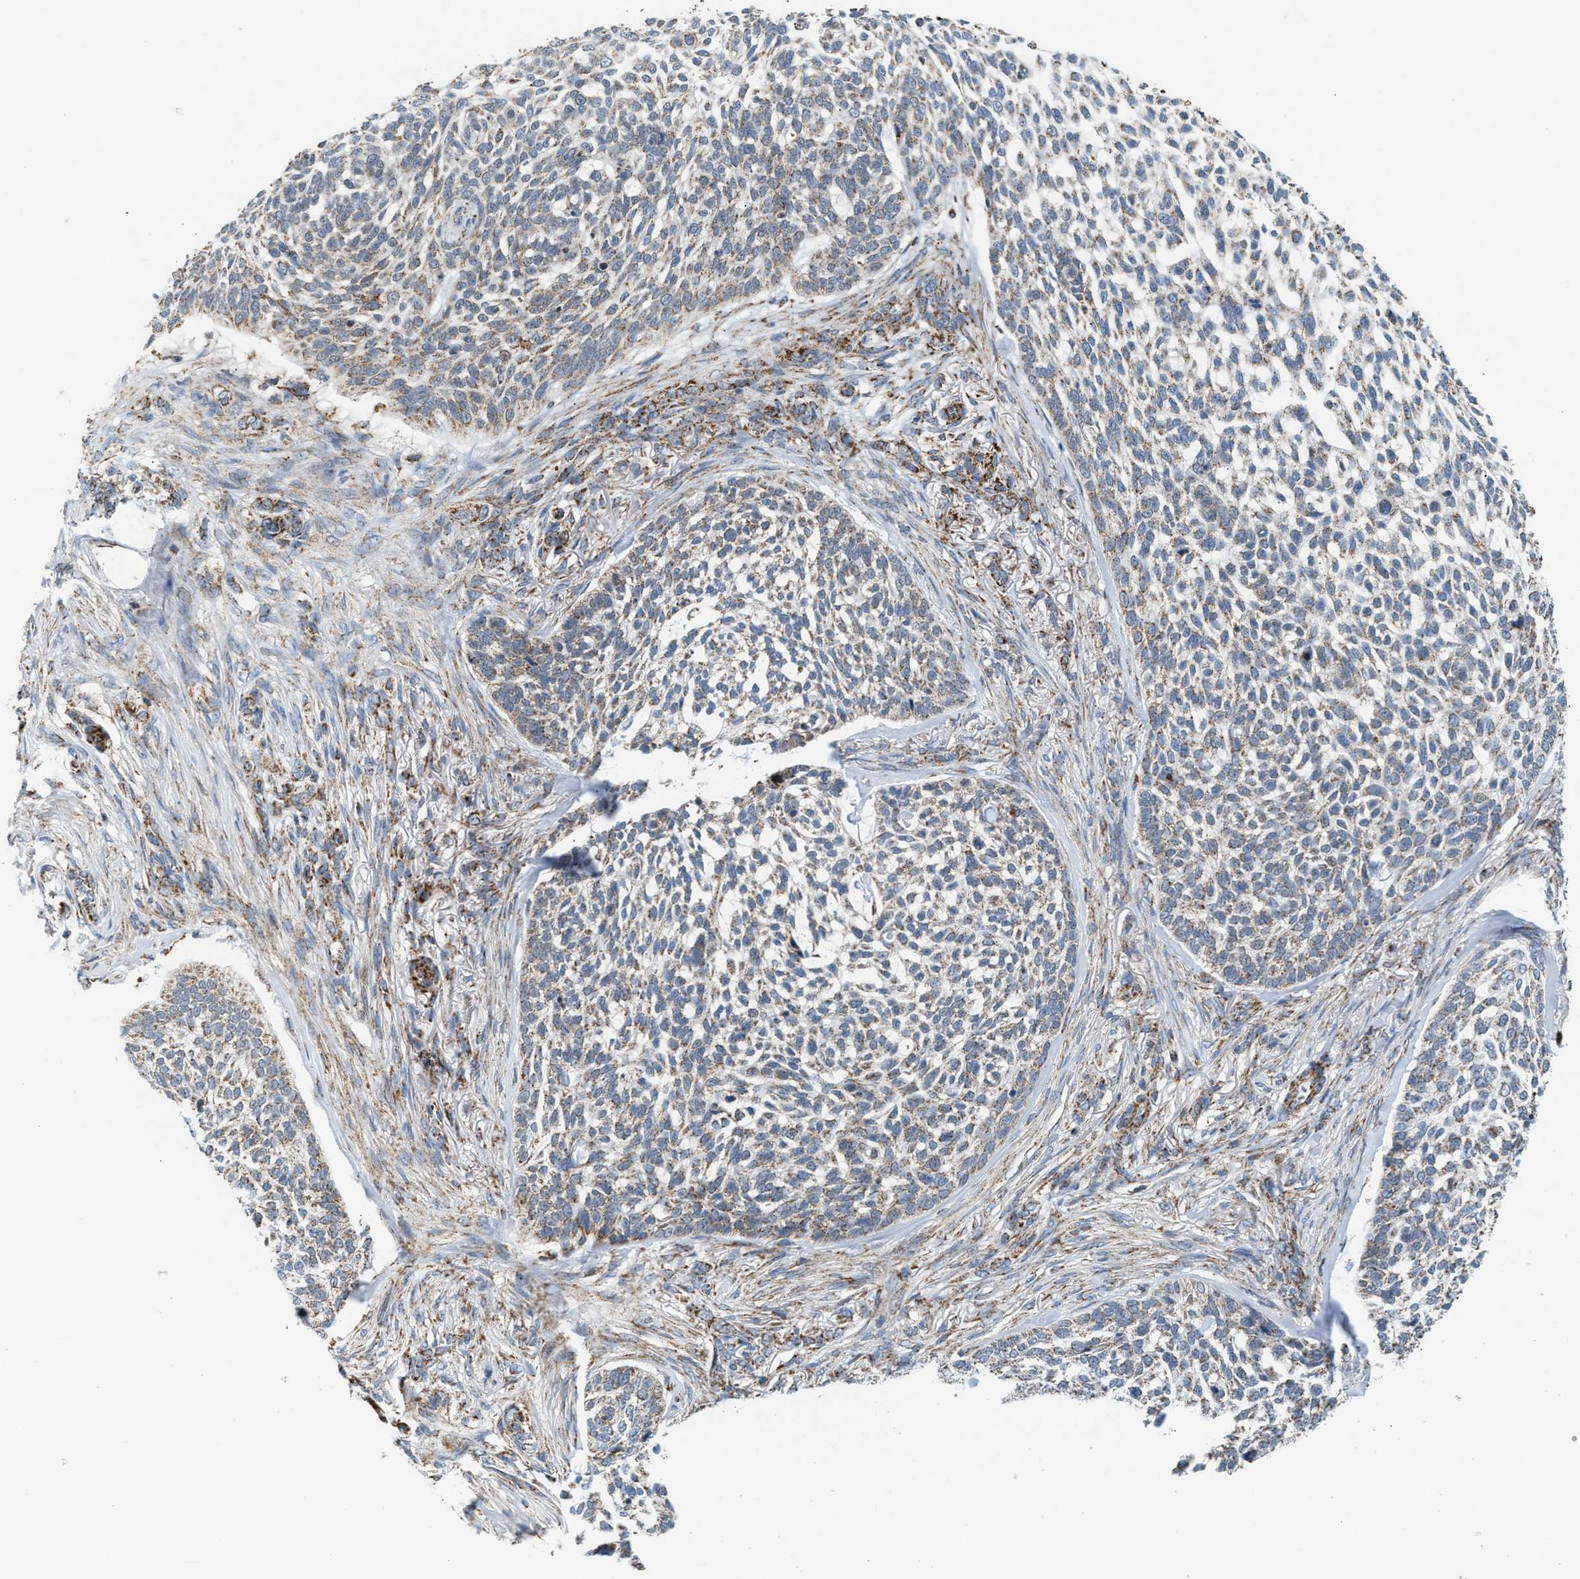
{"staining": {"intensity": "moderate", "quantity": "25%-75%", "location": "cytoplasmic/membranous"}, "tissue": "skin cancer", "cell_type": "Tumor cells", "image_type": "cancer", "snomed": [{"axis": "morphology", "description": "Basal cell carcinoma"}, {"axis": "topography", "description": "Skin"}], "caption": "An image of human skin basal cell carcinoma stained for a protein exhibits moderate cytoplasmic/membranous brown staining in tumor cells.", "gene": "PMPCA", "patient": {"sex": "female", "age": 64}}